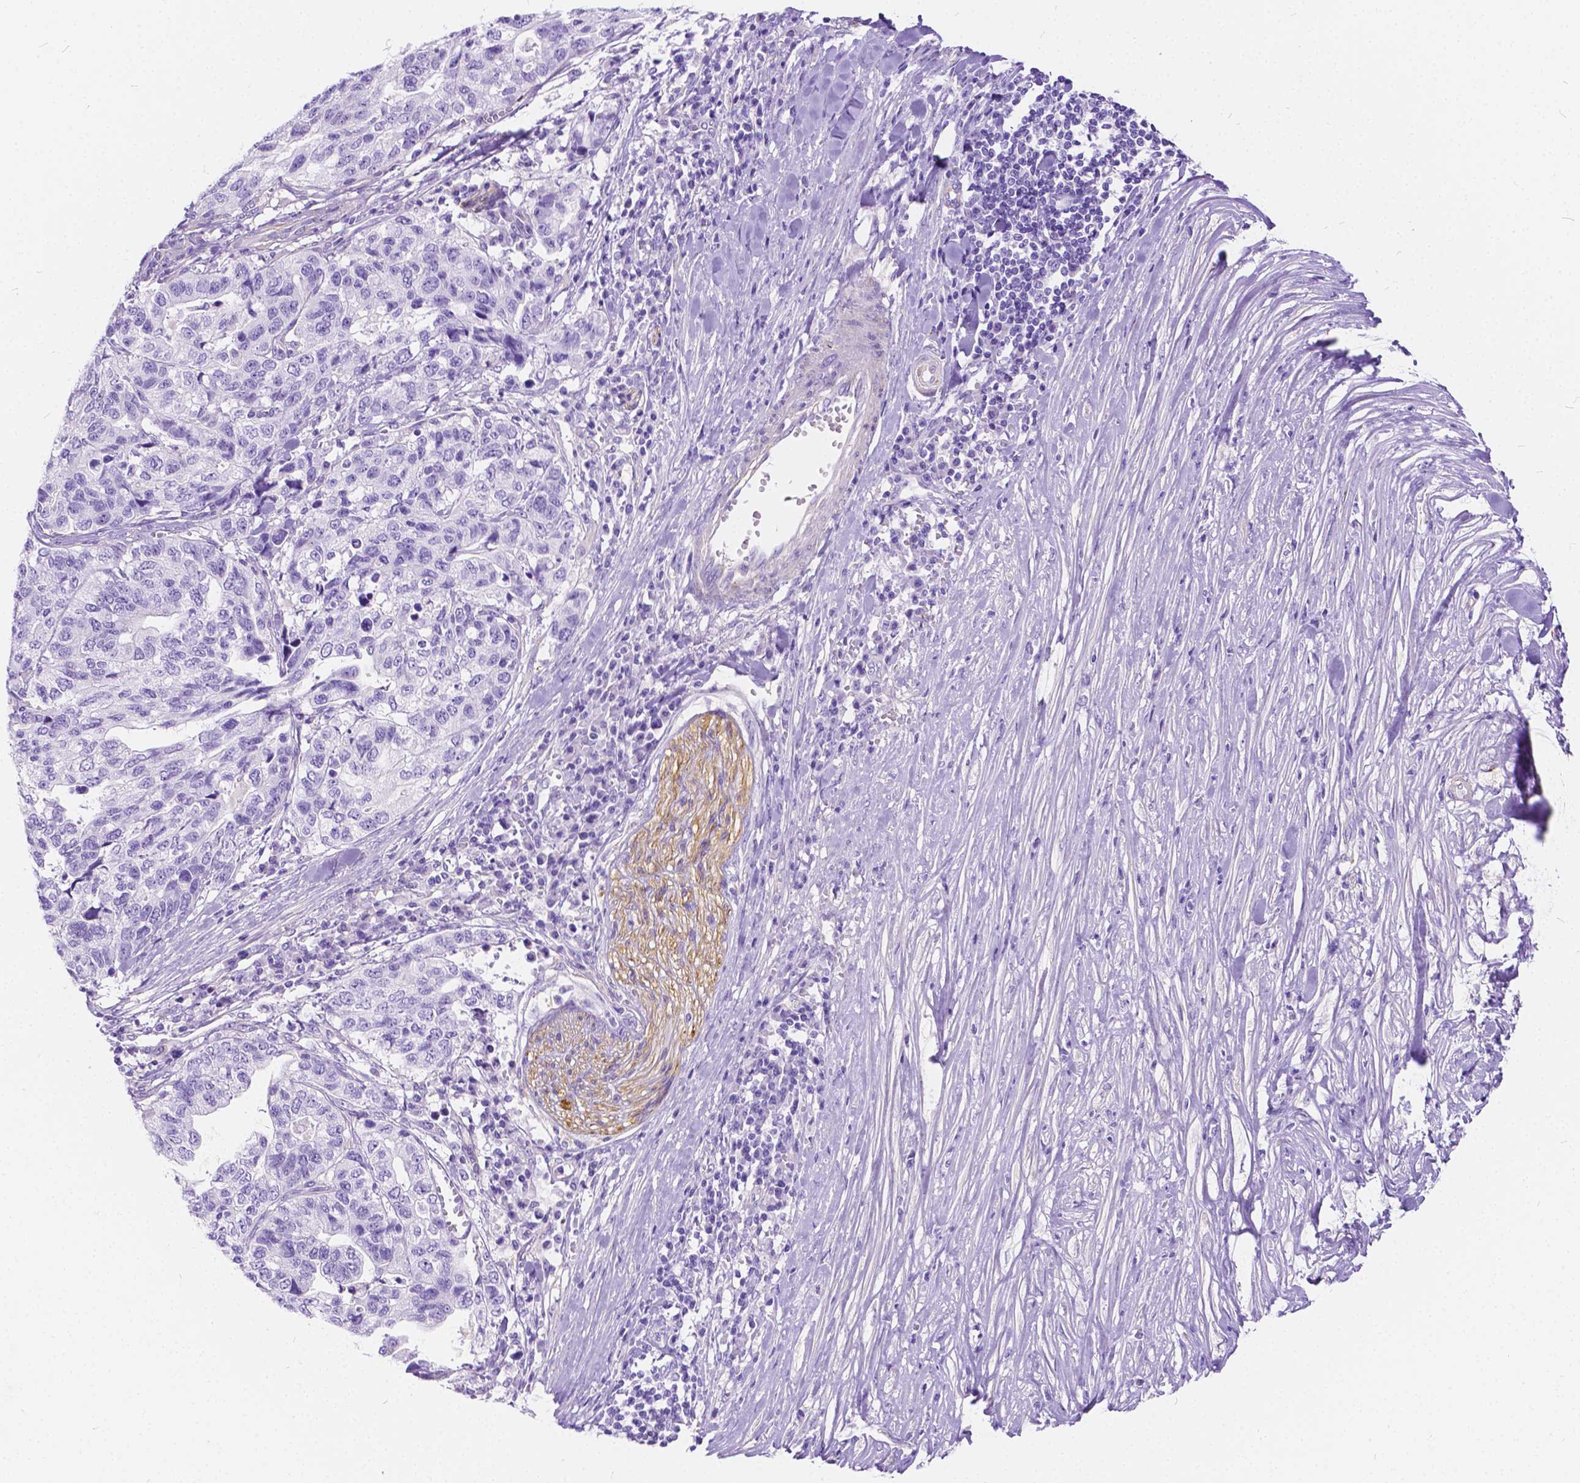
{"staining": {"intensity": "negative", "quantity": "none", "location": "none"}, "tissue": "stomach cancer", "cell_type": "Tumor cells", "image_type": "cancer", "snomed": [{"axis": "morphology", "description": "Adenocarcinoma, NOS"}, {"axis": "topography", "description": "Stomach, upper"}], "caption": "Immunohistochemistry (IHC) histopathology image of stomach cancer stained for a protein (brown), which shows no staining in tumor cells.", "gene": "CHRM1", "patient": {"sex": "female", "age": 67}}